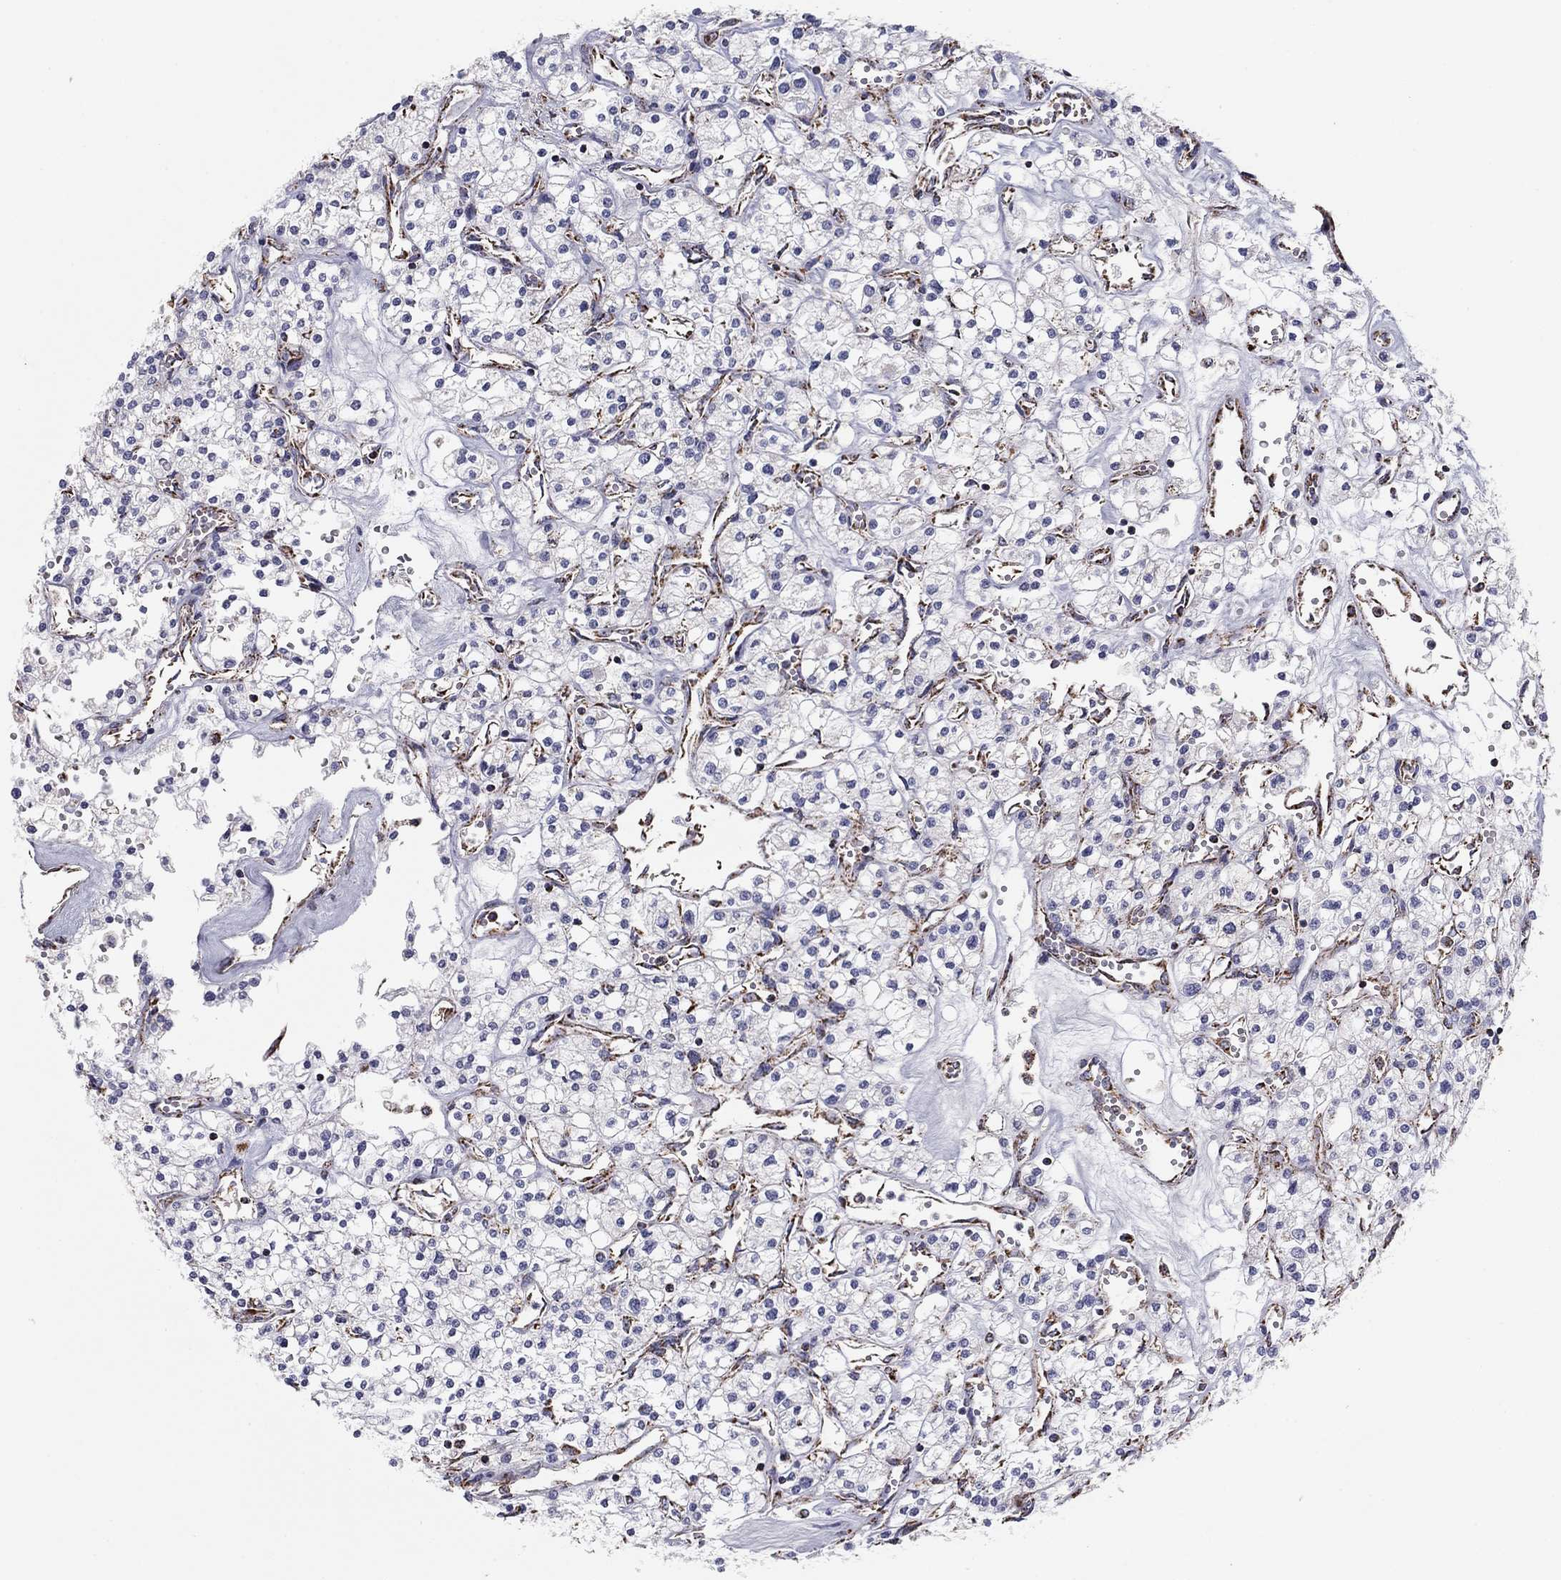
{"staining": {"intensity": "negative", "quantity": "none", "location": "none"}, "tissue": "renal cancer", "cell_type": "Tumor cells", "image_type": "cancer", "snomed": [{"axis": "morphology", "description": "Adenocarcinoma, NOS"}, {"axis": "topography", "description": "Kidney"}], "caption": "Immunohistochemistry (IHC) of human renal adenocarcinoma reveals no expression in tumor cells.", "gene": "NDUFV1", "patient": {"sex": "male", "age": 80}}